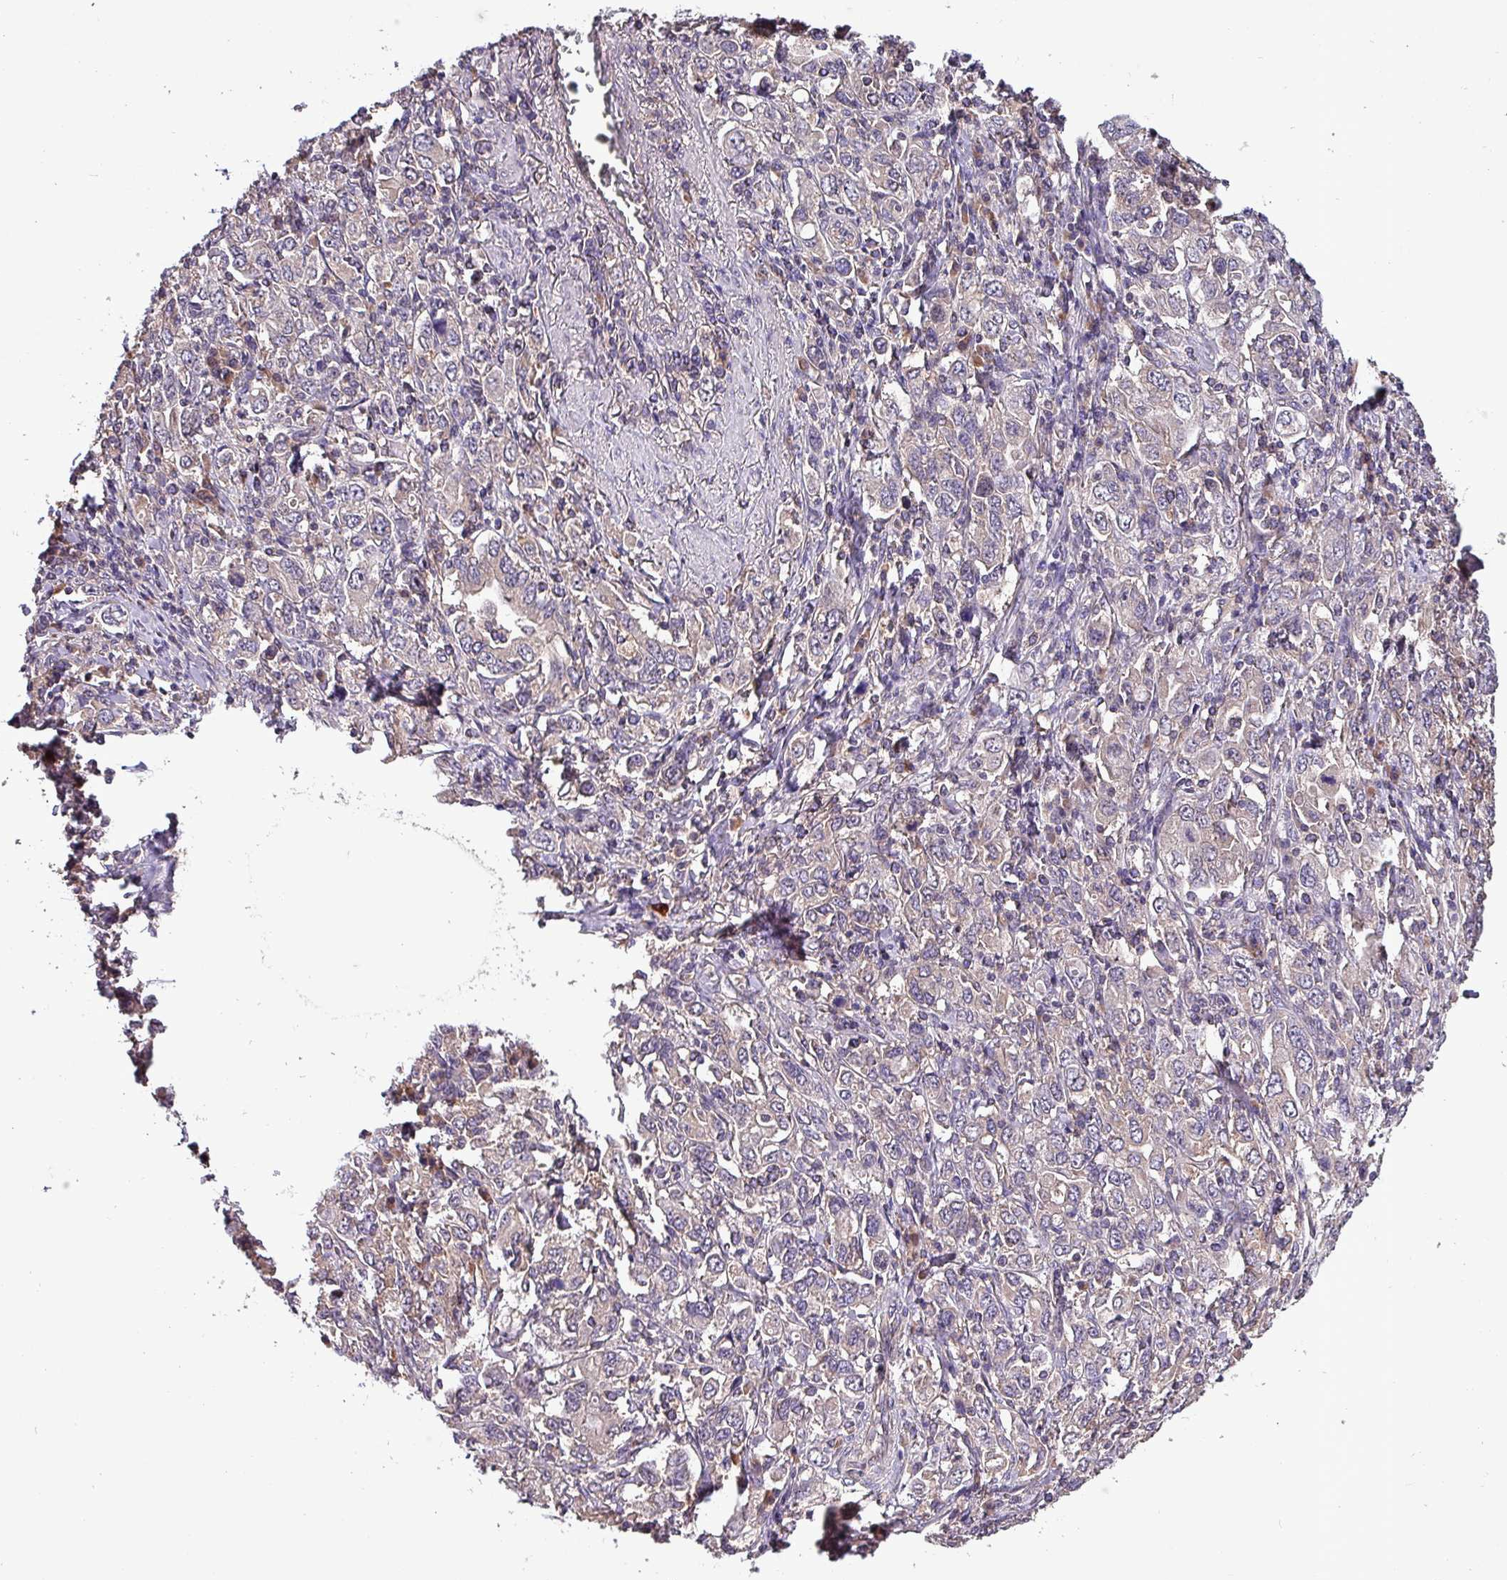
{"staining": {"intensity": "negative", "quantity": "none", "location": "none"}, "tissue": "stomach cancer", "cell_type": "Tumor cells", "image_type": "cancer", "snomed": [{"axis": "morphology", "description": "Adenocarcinoma, NOS"}, {"axis": "topography", "description": "Stomach, upper"}, {"axis": "topography", "description": "Stomach"}], "caption": "Tumor cells show no significant protein positivity in stomach cancer (adenocarcinoma). (DAB (3,3'-diaminobenzidine) immunohistochemistry, high magnification).", "gene": "PAFAH1B2", "patient": {"sex": "male", "age": 62}}